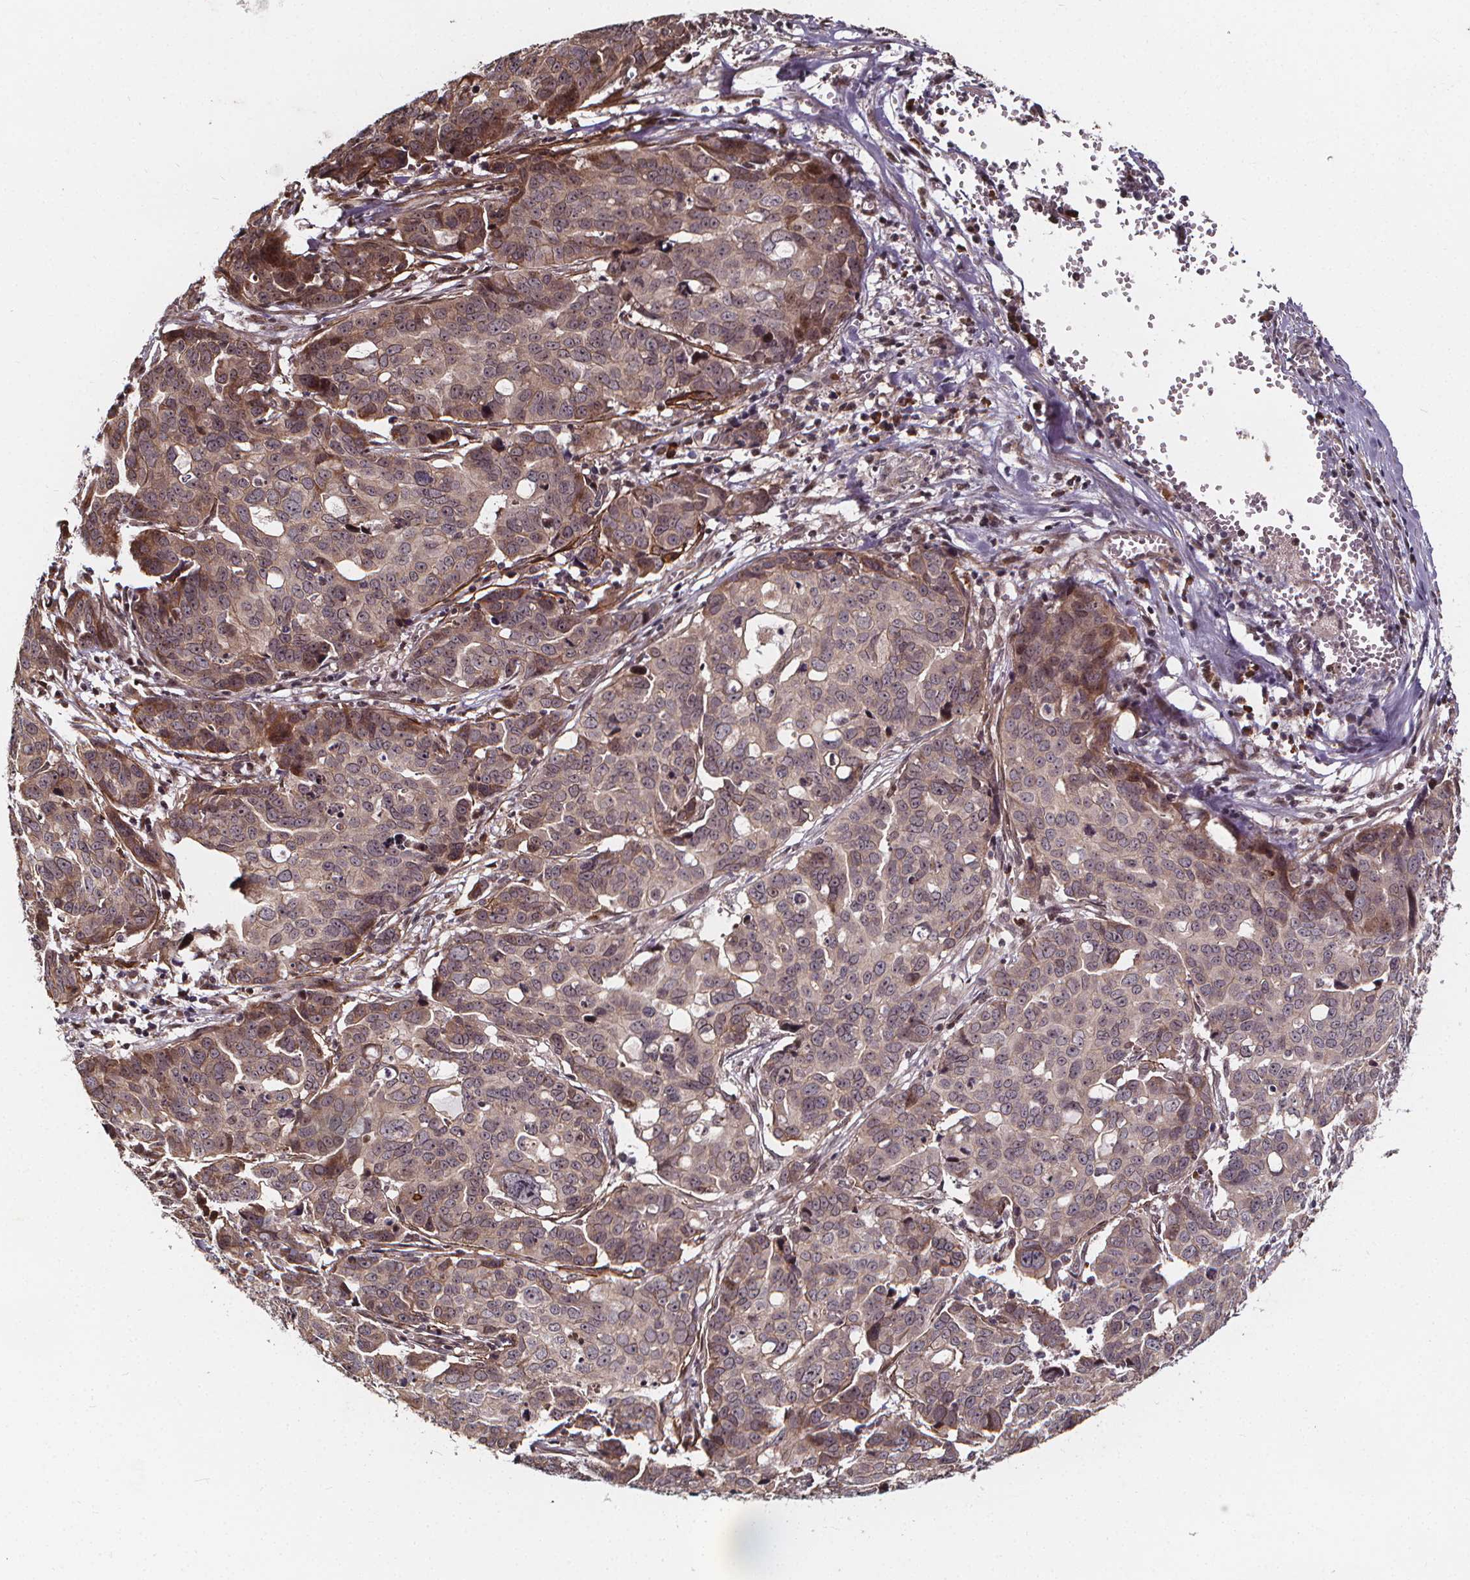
{"staining": {"intensity": "weak", "quantity": "<25%", "location": "cytoplasmic/membranous,nuclear"}, "tissue": "ovarian cancer", "cell_type": "Tumor cells", "image_type": "cancer", "snomed": [{"axis": "morphology", "description": "Carcinoma, endometroid"}, {"axis": "topography", "description": "Ovary"}], "caption": "Ovarian cancer stained for a protein using immunohistochemistry (IHC) demonstrates no staining tumor cells.", "gene": "DDIT3", "patient": {"sex": "female", "age": 78}}